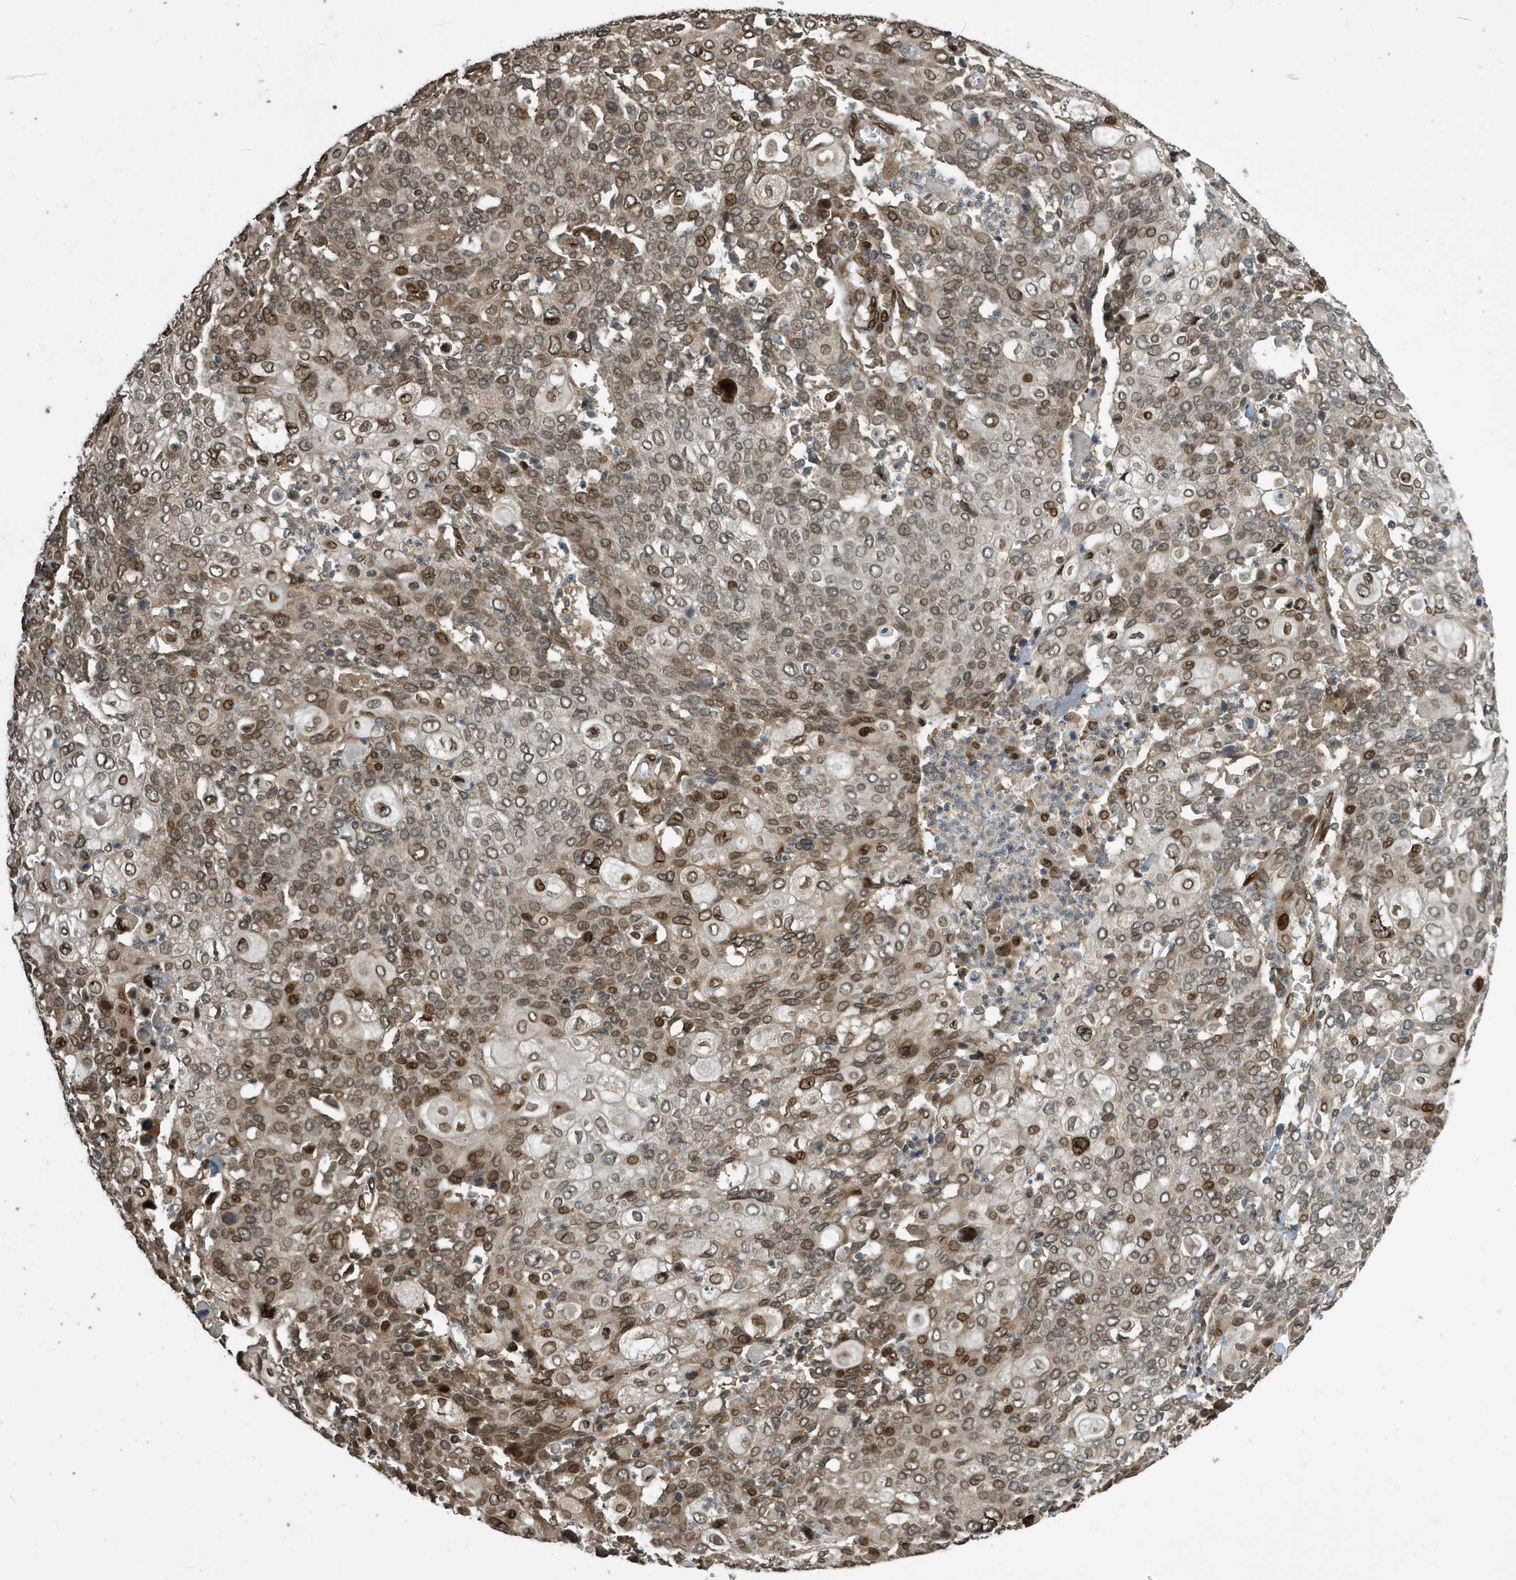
{"staining": {"intensity": "moderate", "quantity": "25%-75%", "location": "nuclear"}, "tissue": "cervical cancer", "cell_type": "Tumor cells", "image_type": "cancer", "snomed": [{"axis": "morphology", "description": "Squamous cell carcinoma, NOS"}, {"axis": "topography", "description": "Cervix"}], "caption": "A medium amount of moderate nuclear expression is seen in approximately 25%-75% of tumor cells in squamous cell carcinoma (cervical) tissue.", "gene": "DUSP18", "patient": {"sex": "female", "age": 40}}